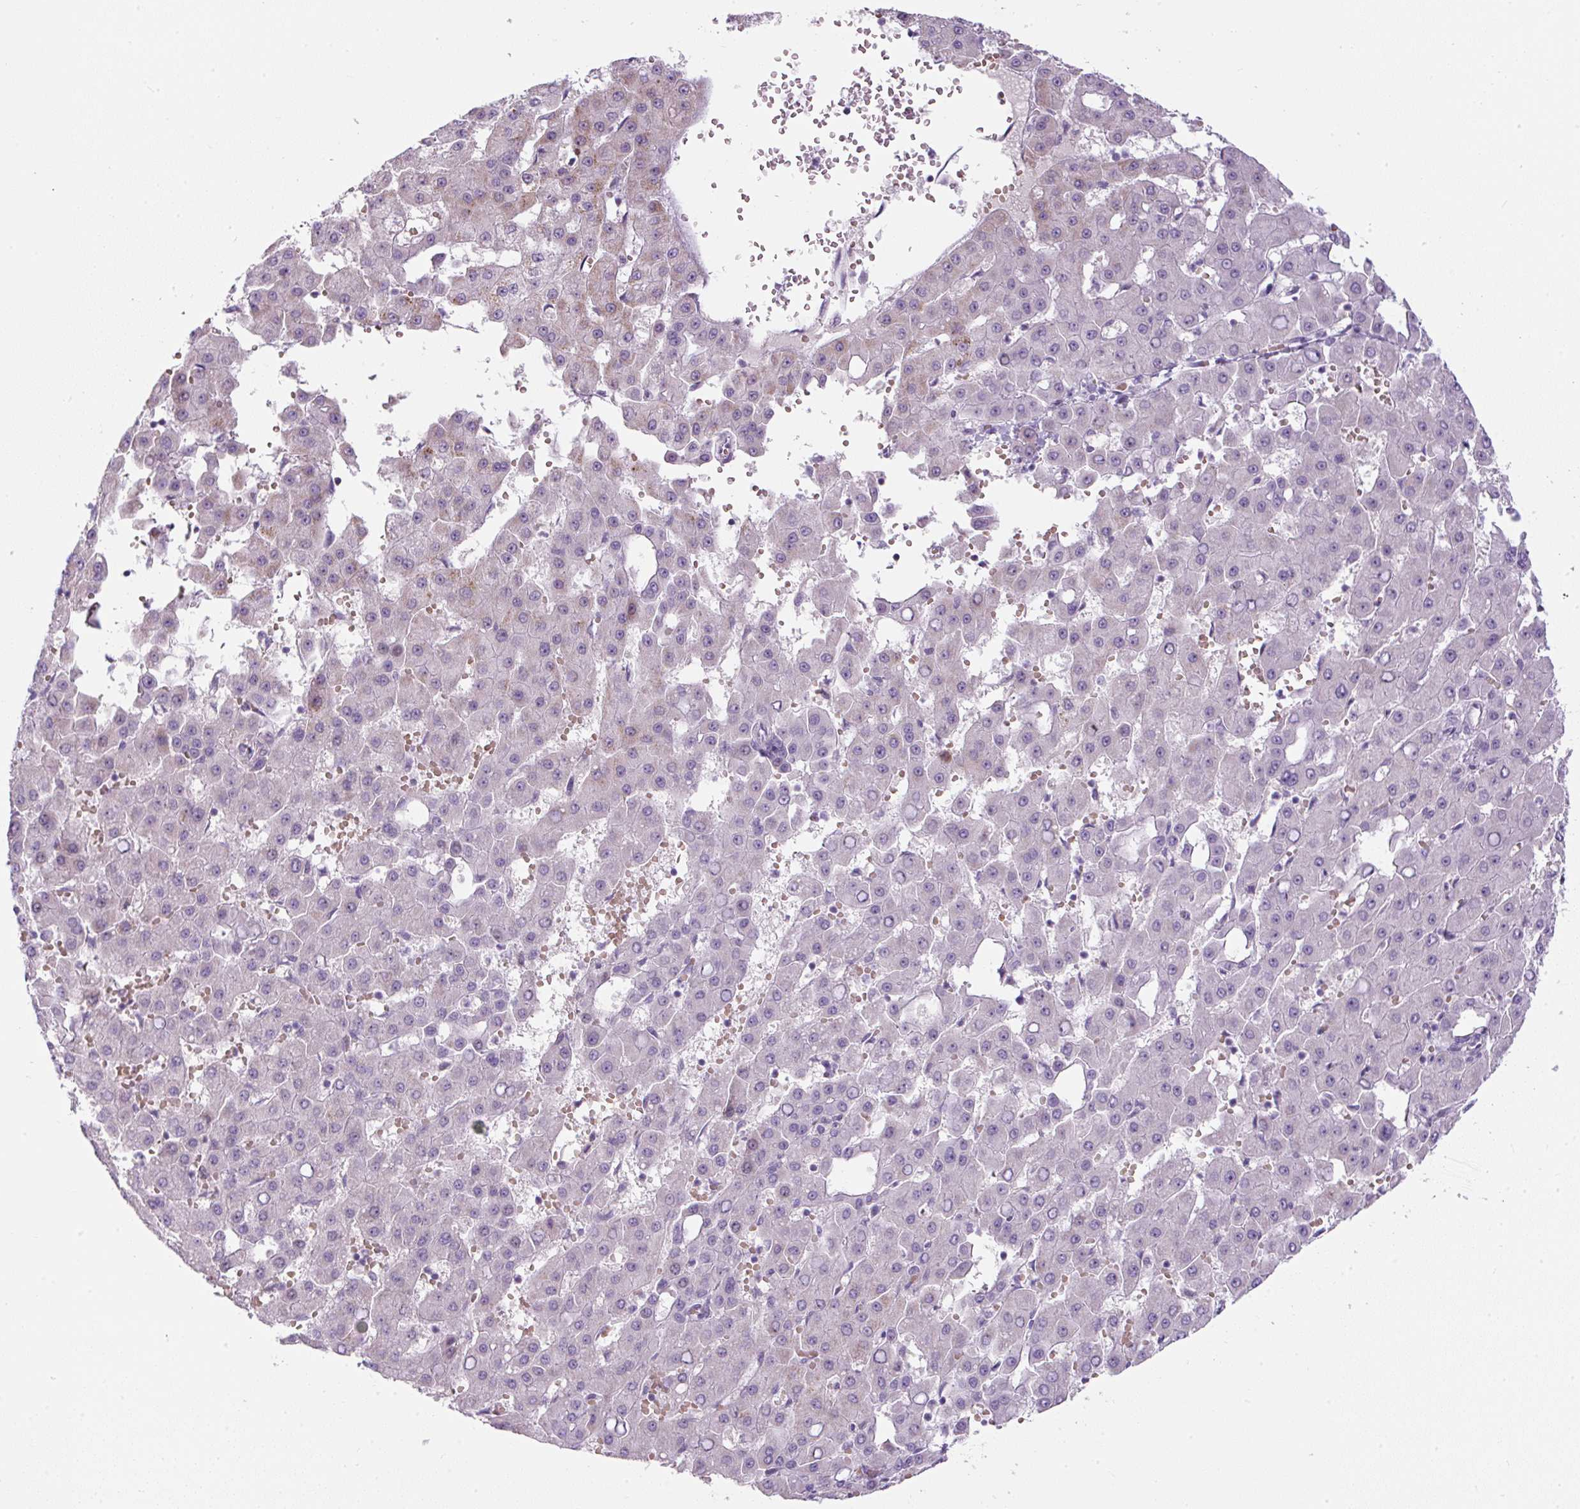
{"staining": {"intensity": "moderate", "quantity": "<25%", "location": "cytoplasmic/membranous"}, "tissue": "liver cancer", "cell_type": "Tumor cells", "image_type": "cancer", "snomed": [{"axis": "morphology", "description": "Carcinoma, Hepatocellular, NOS"}, {"axis": "topography", "description": "Liver"}], "caption": "Immunohistochemical staining of hepatocellular carcinoma (liver) exhibits moderate cytoplasmic/membranous protein expression in about <25% of tumor cells.", "gene": "FGFBP3", "patient": {"sex": "male", "age": 47}}